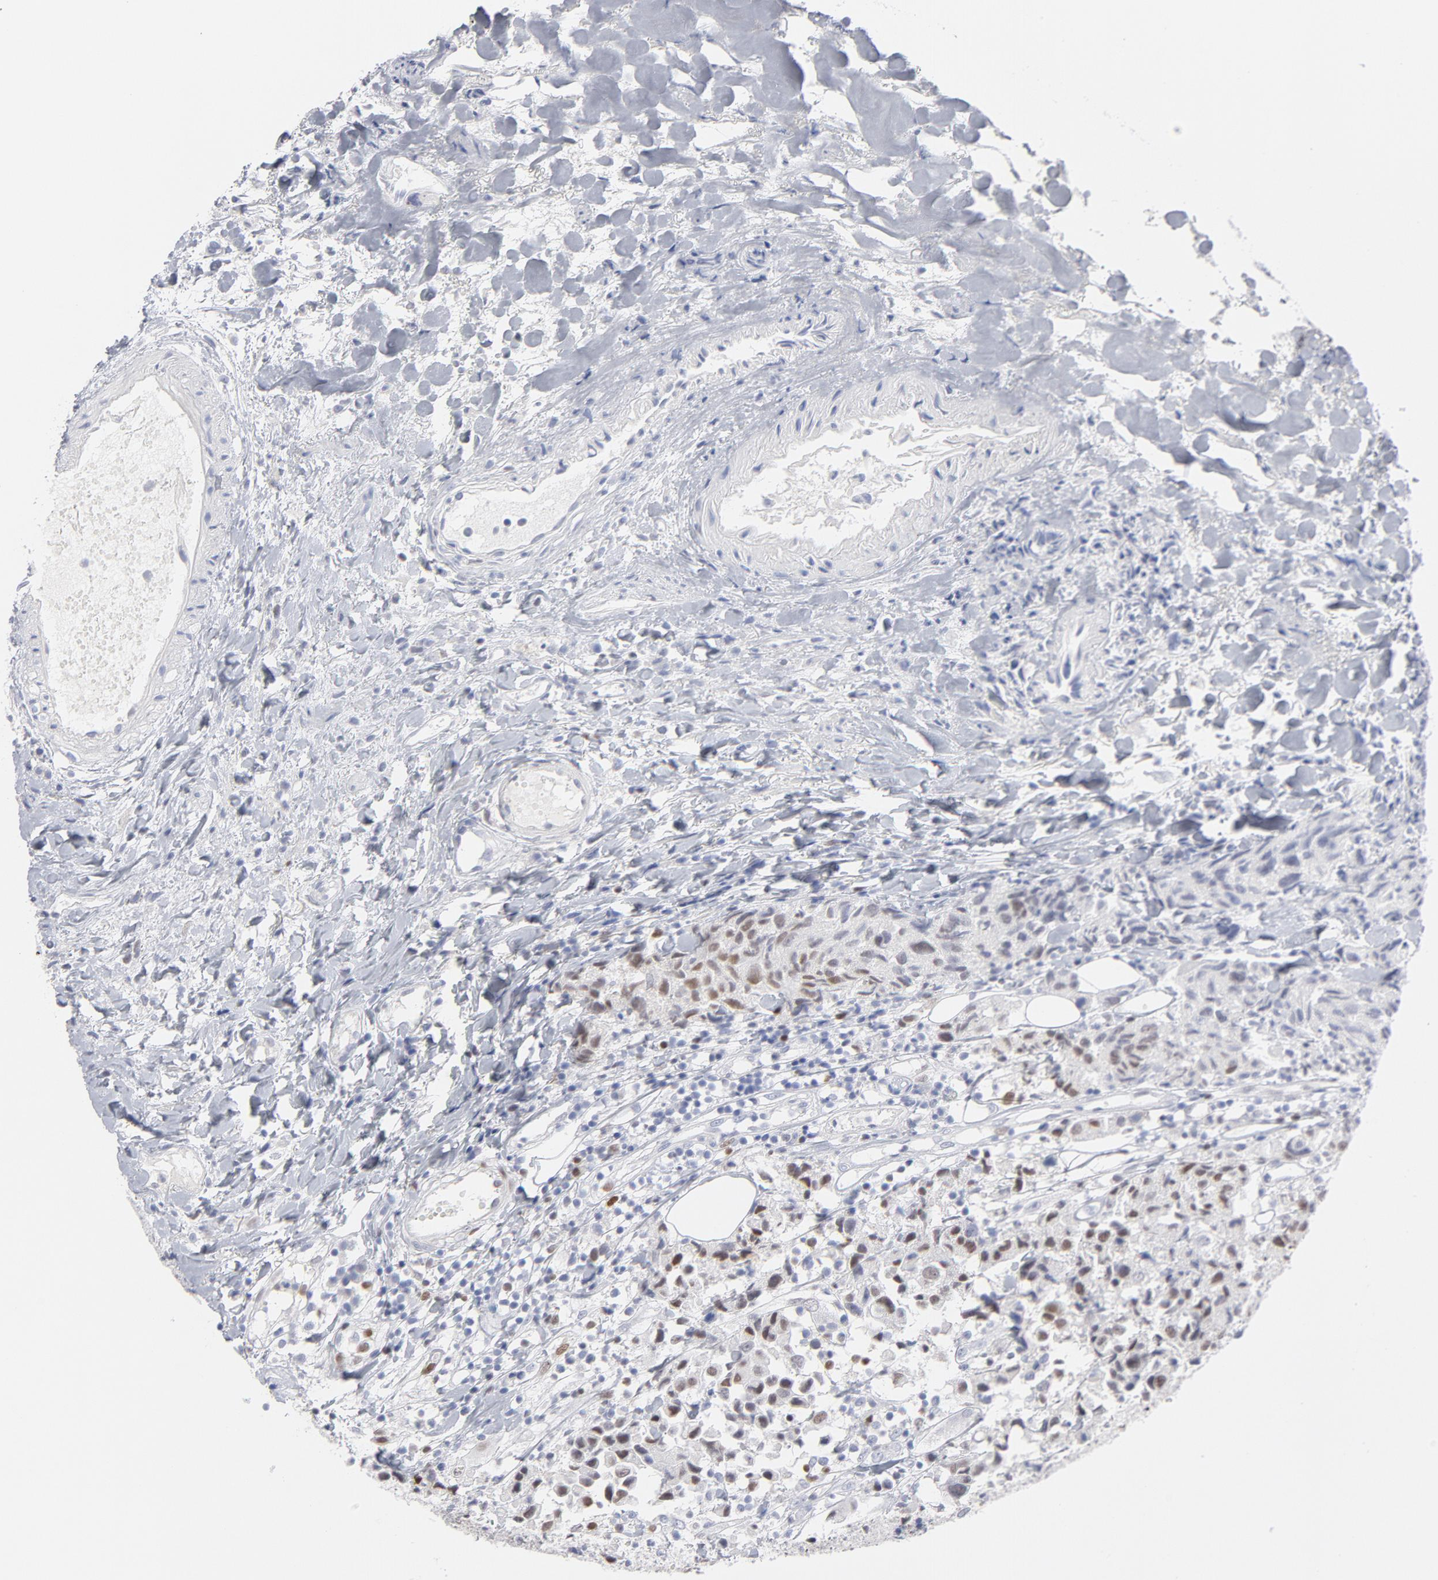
{"staining": {"intensity": "moderate", "quantity": "25%-75%", "location": "nuclear"}, "tissue": "urothelial cancer", "cell_type": "Tumor cells", "image_type": "cancer", "snomed": [{"axis": "morphology", "description": "Urothelial carcinoma, High grade"}, {"axis": "topography", "description": "Urinary bladder"}], "caption": "High-power microscopy captured an IHC photomicrograph of urothelial carcinoma (high-grade), revealing moderate nuclear expression in approximately 25%-75% of tumor cells.", "gene": "MCM7", "patient": {"sex": "female", "age": 75}}